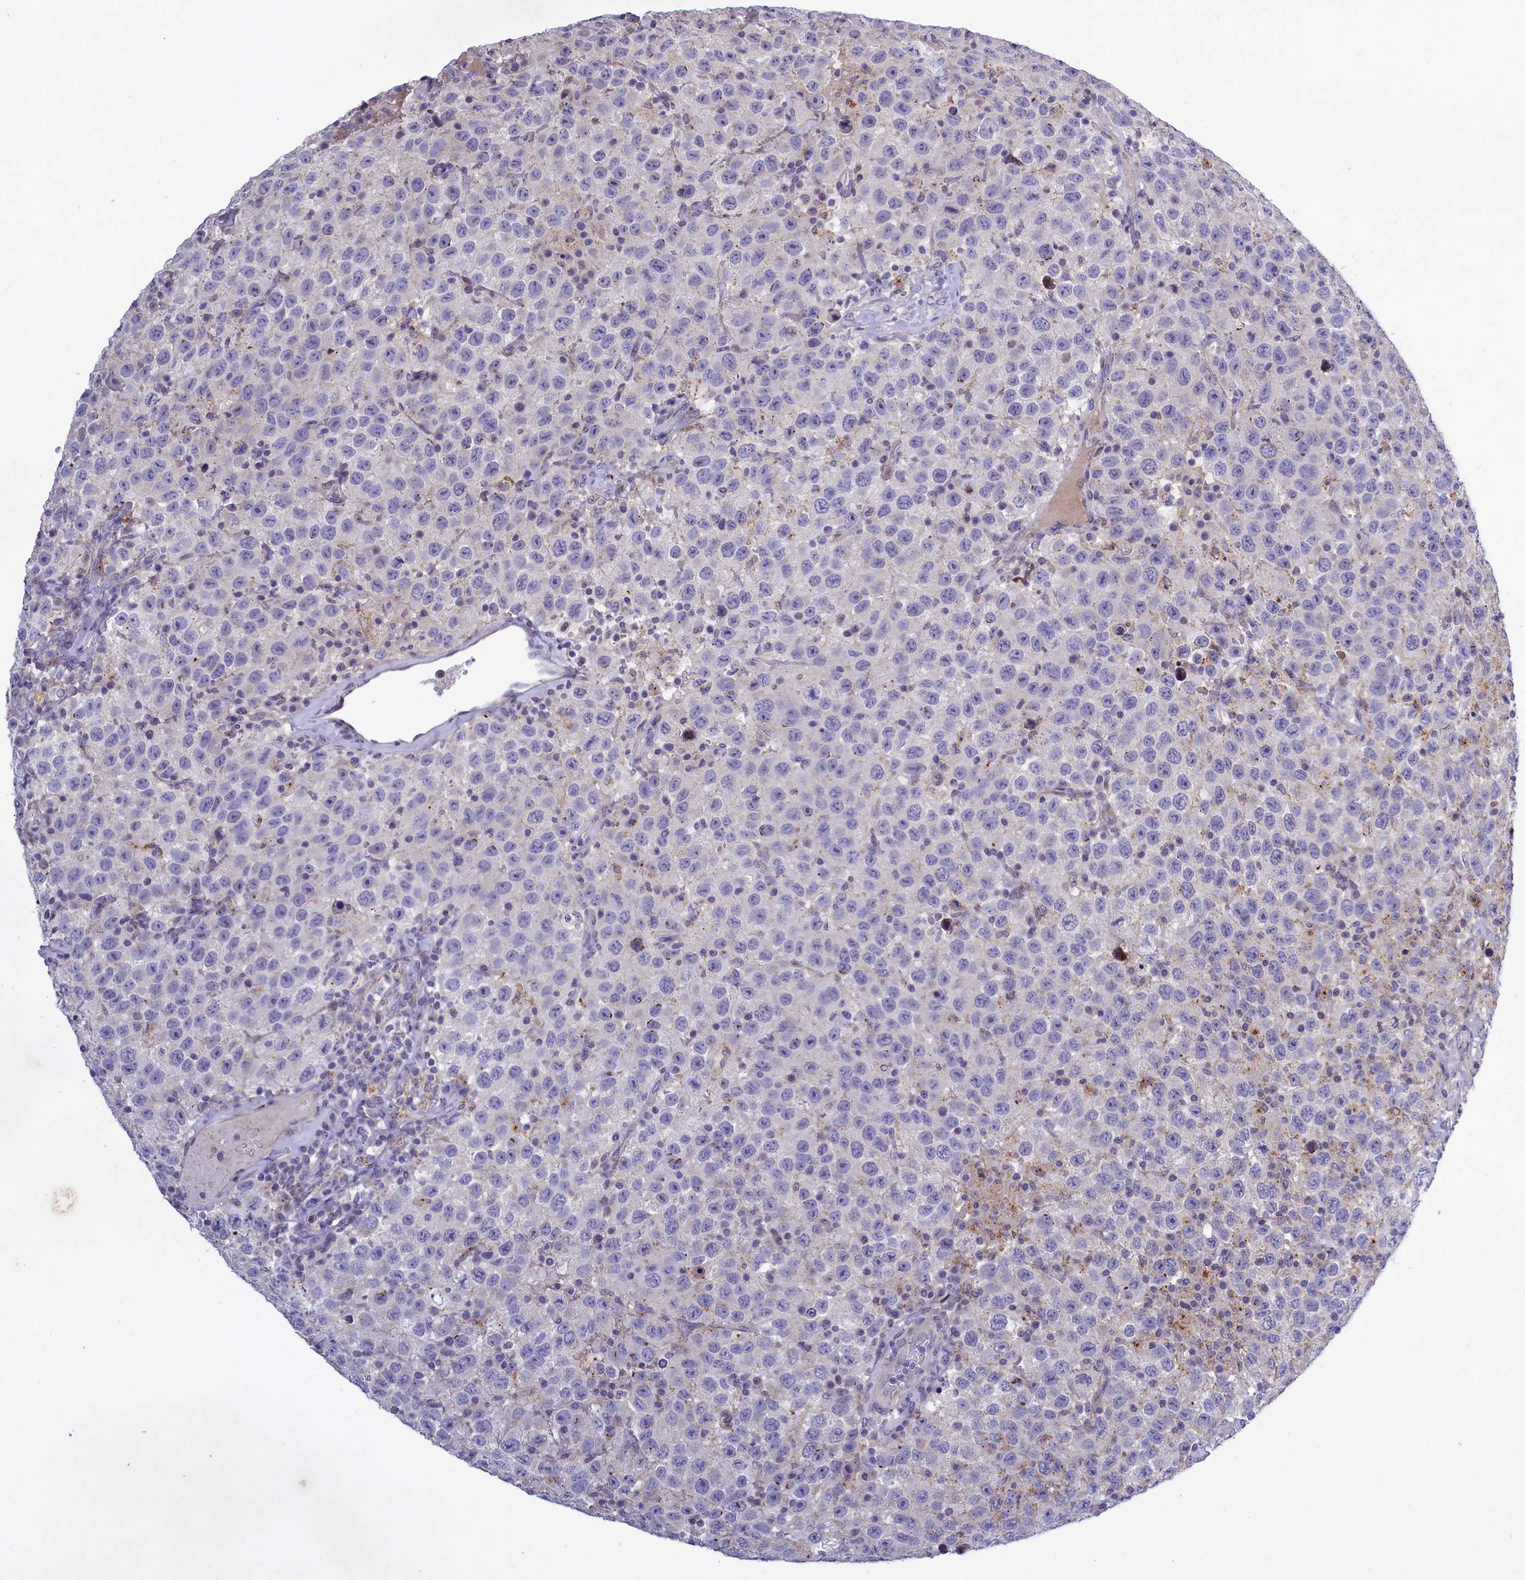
{"staining": {"intensity": "negative", "quantity": "none", "location": "none"}, "tissue": "testis cancer", "cell_type": "Tumor cells", "image_type": "cancer", "snomed": [{"axis": "morphology", "description": "Seminoma, NOS"}, {"axis": "topography", "description": "Testis"}], "caption": "IHC of human testis seminoma exhibits no expression in tumor cells.", "gene": "HYKK", "patient": {"sex": "male", "age": 41}}